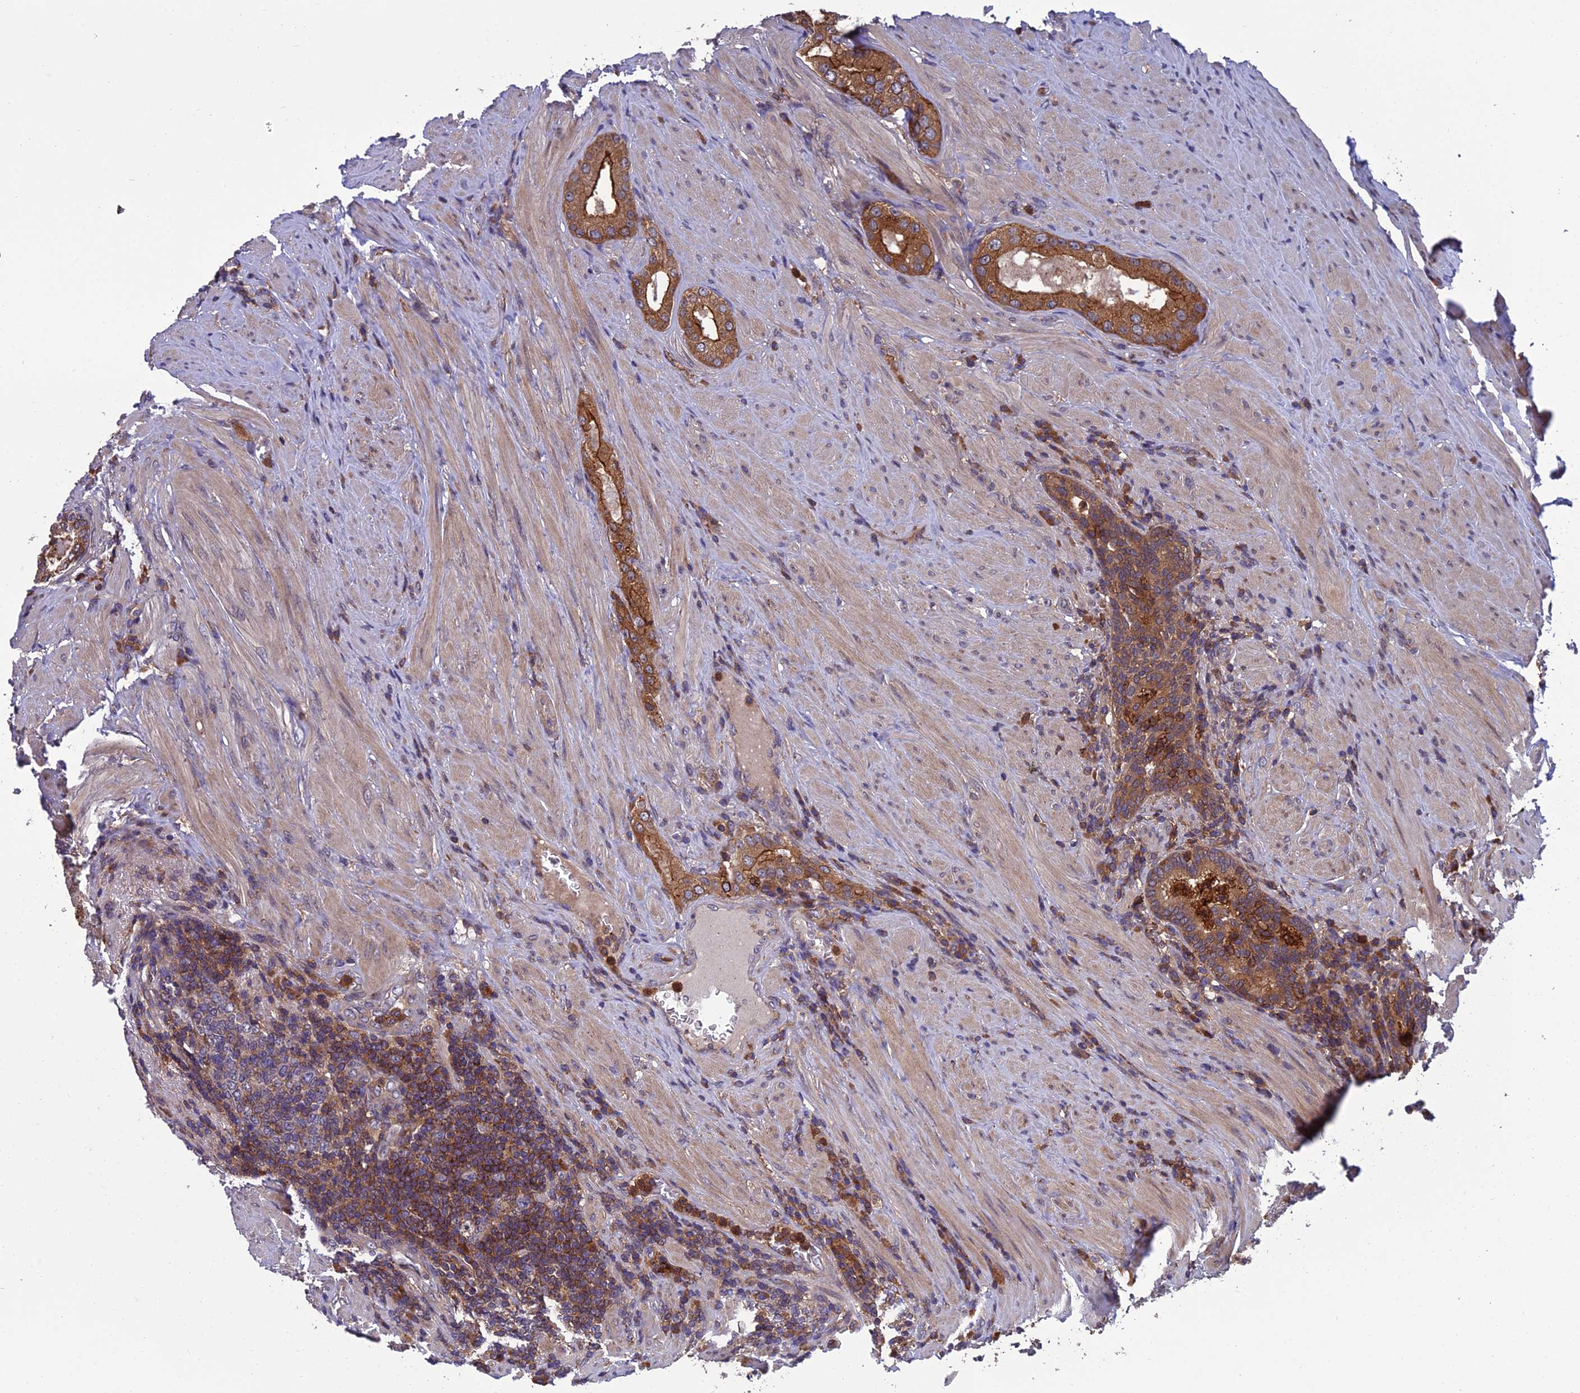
{"staining": {"intensity": "moderate", "quantity": ">75%", "location": "cytoplasmic/membranous"}, "tissue": "prostate cancer", "cell_type": "Tumor cells", "image_type": "cancer", "snomed": [{"axis": "morphology", "description": "Adenocarcinoma, Low grade"}, {"axis": "topography", "description": "Prostate"}], "caption": "Protein expression analysis of human low-grade adenocarcinoma (prostate) reveals moderate cytoplasmic/membranous expression in about >75% of tumor cells.", "gene": "UMAD1", "patient": {"sex": "male", "age": 68}}